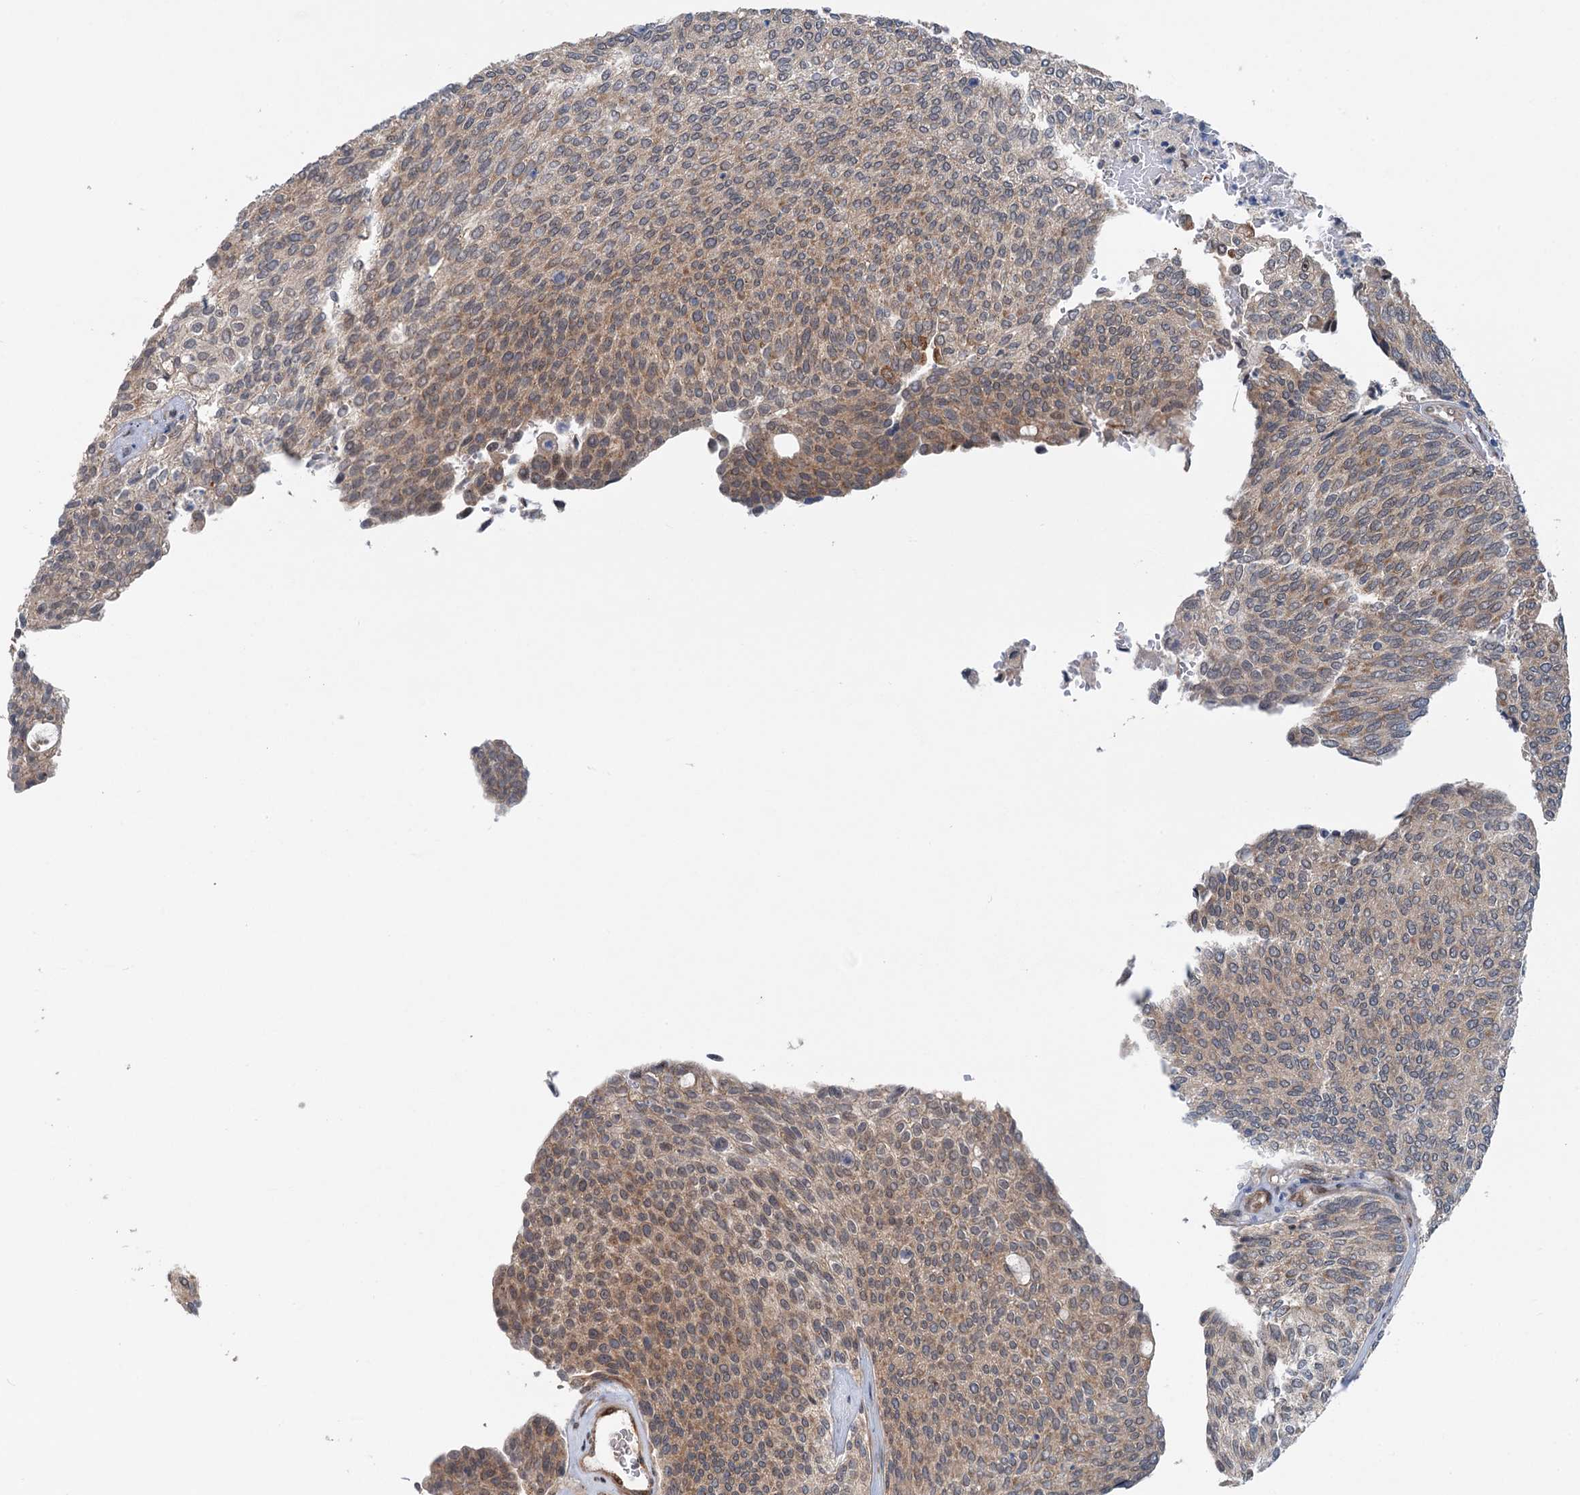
{"staining": {"intensity": "moderate", "quantity": "25%-75%", "location": "cytoplasmic/membranous"}, "tissue": "urothelial cancer", "cell_type": "Tumor cells", "image_type": "cancer", "snomed": [{"axis": "morphology", "description": "Urothelial carcinoma, Low grade"}, {"axis": "topography", "description": "Urinary bladder"}], "caption": "The immunohistochemical stain shows moderate cytoplasmic/membranous positivity in tumor cells of urothelial carcinoma (low-grade) tissue.", "gene": "DYNC2I2", "patient": {"sex": "female", "age": 79}}